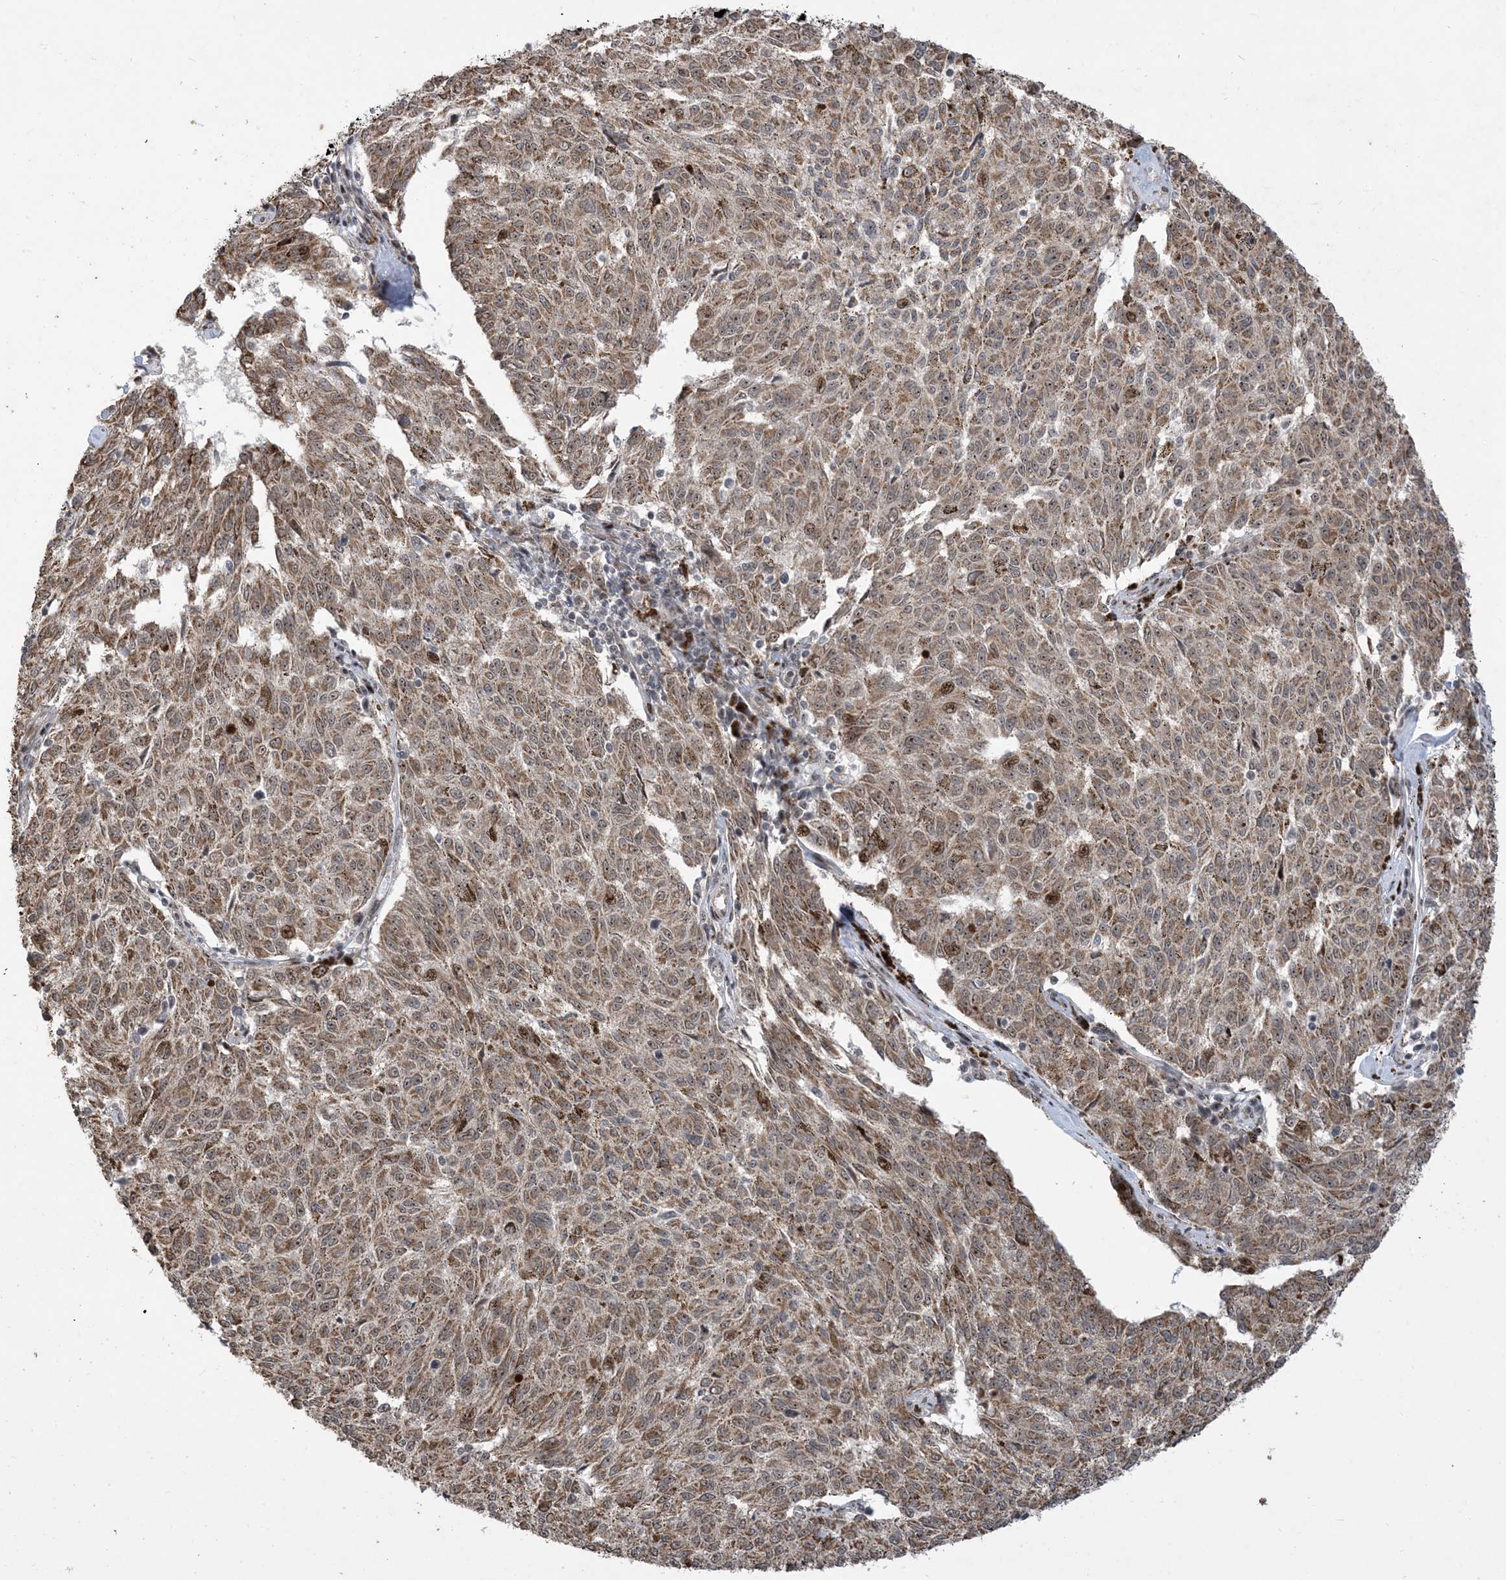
{"staining": {"intensity": "moderate", "quantity": ">75%", "location": "cytoplasmic/membranous"}, "tissue": "melanoma", "cell_type": "Tumor cells", "image_type": "cancer", "snomed": [{"axis": "morphology", "description": "Malignant melanoma, NOS"}, {"axis": "topography", "description": "Skin"}], "caption": "Brown immunohistochemical staining in malignant melanoma reveals moderate cytoplasmic/membranous staining in approximately >75% of tumor cells. The protein of interest is shown in brown color, while the nuclei are stained blue.", "gene": "FAM9B", "patient": {"sex": "female", "age": 72}}